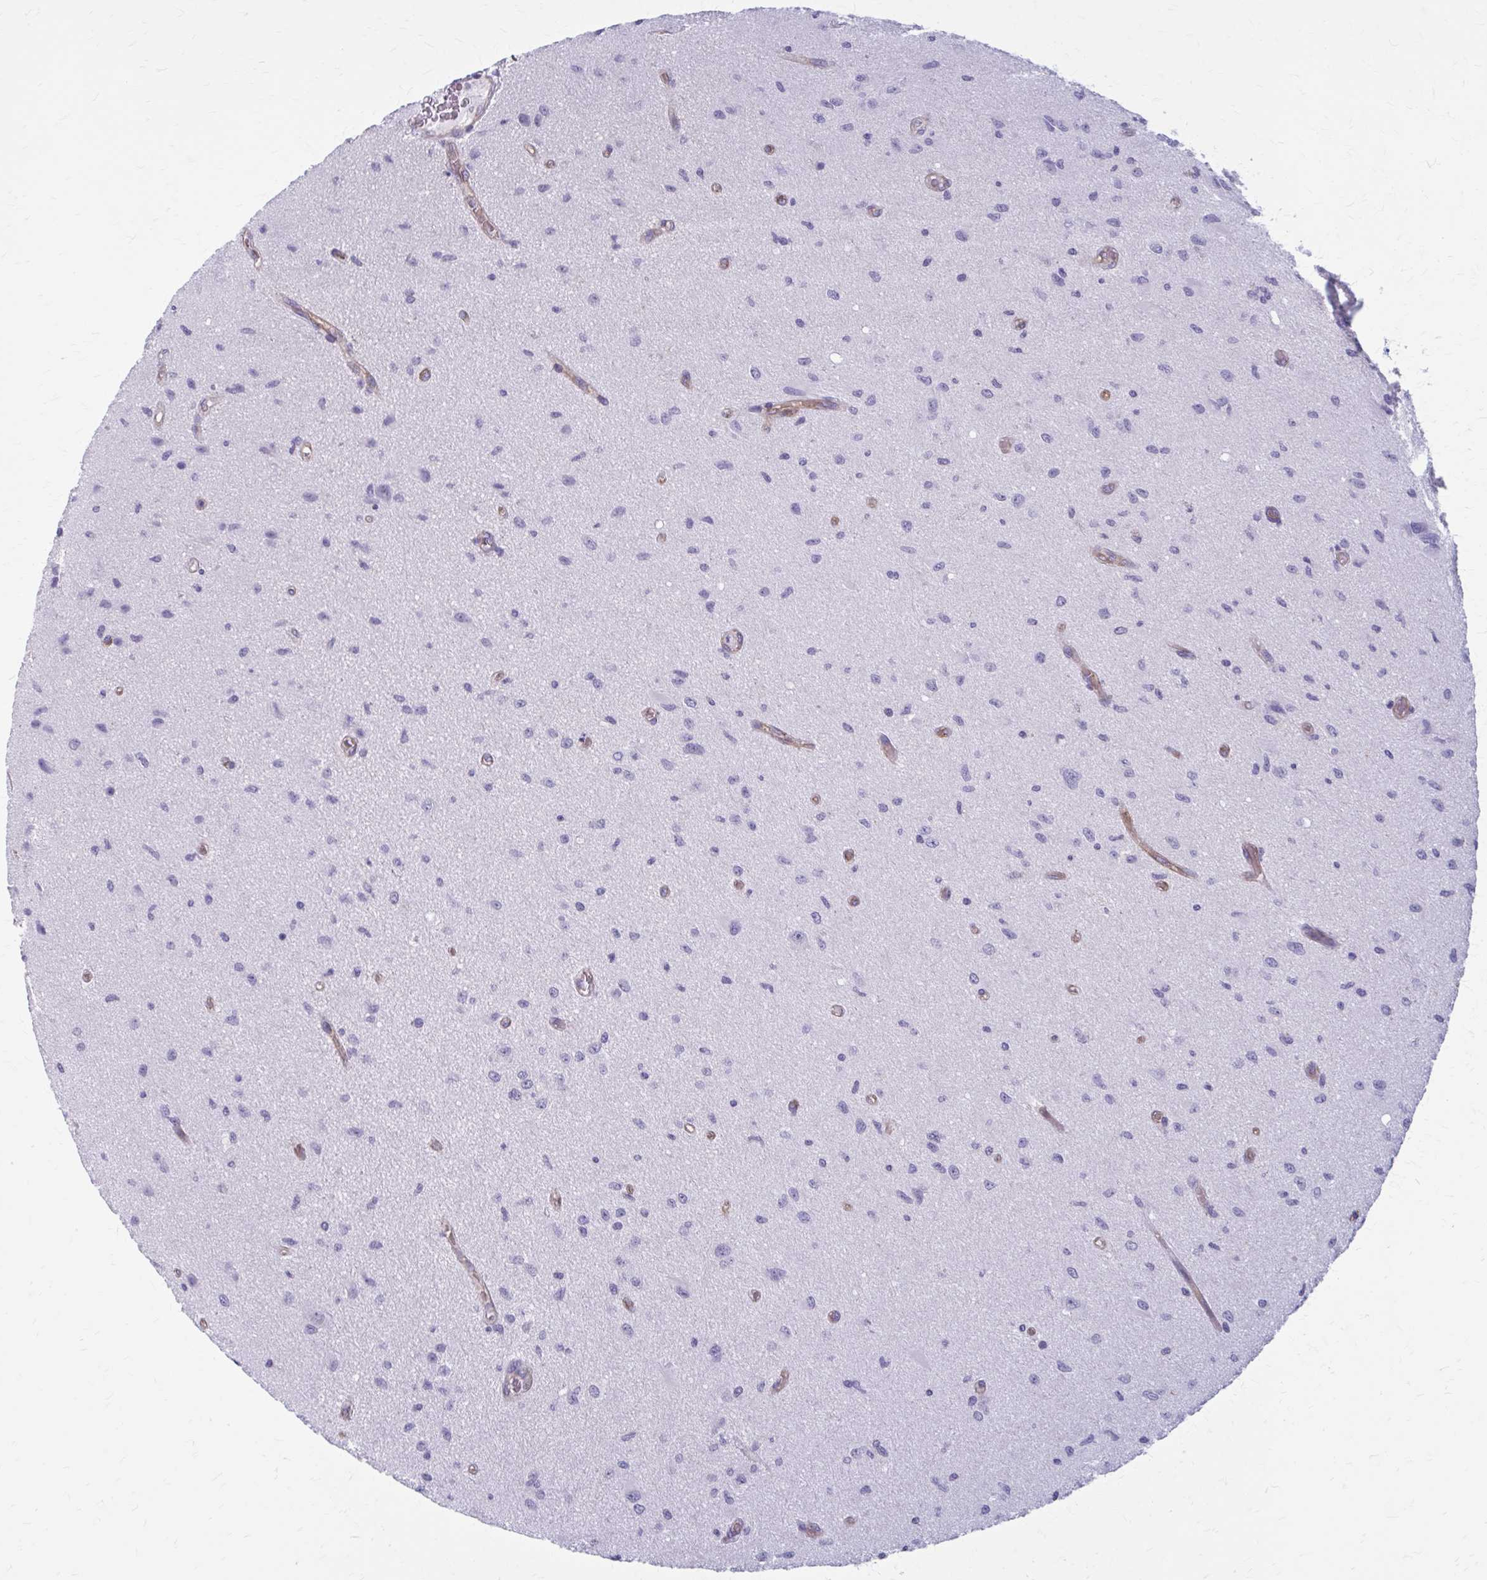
{"staining": {"intensity": "negative", "quantity": "none", "location": "none"}, "tissue": "glioma", "cell_type": "Tumor cells", "image_type": "cancer", "snomed": [{"axis": "morphology", "description": "Glioma, malignant, High grade"}, {"axis": "topography", "description": "Brain"}], "caption": "Human glioma stained for a protein using immunohistochemistry demonstrates no positivity in tumor cells.", "gene": "ZDHHC7", "patient": {"sex": "male", "age": 67}}